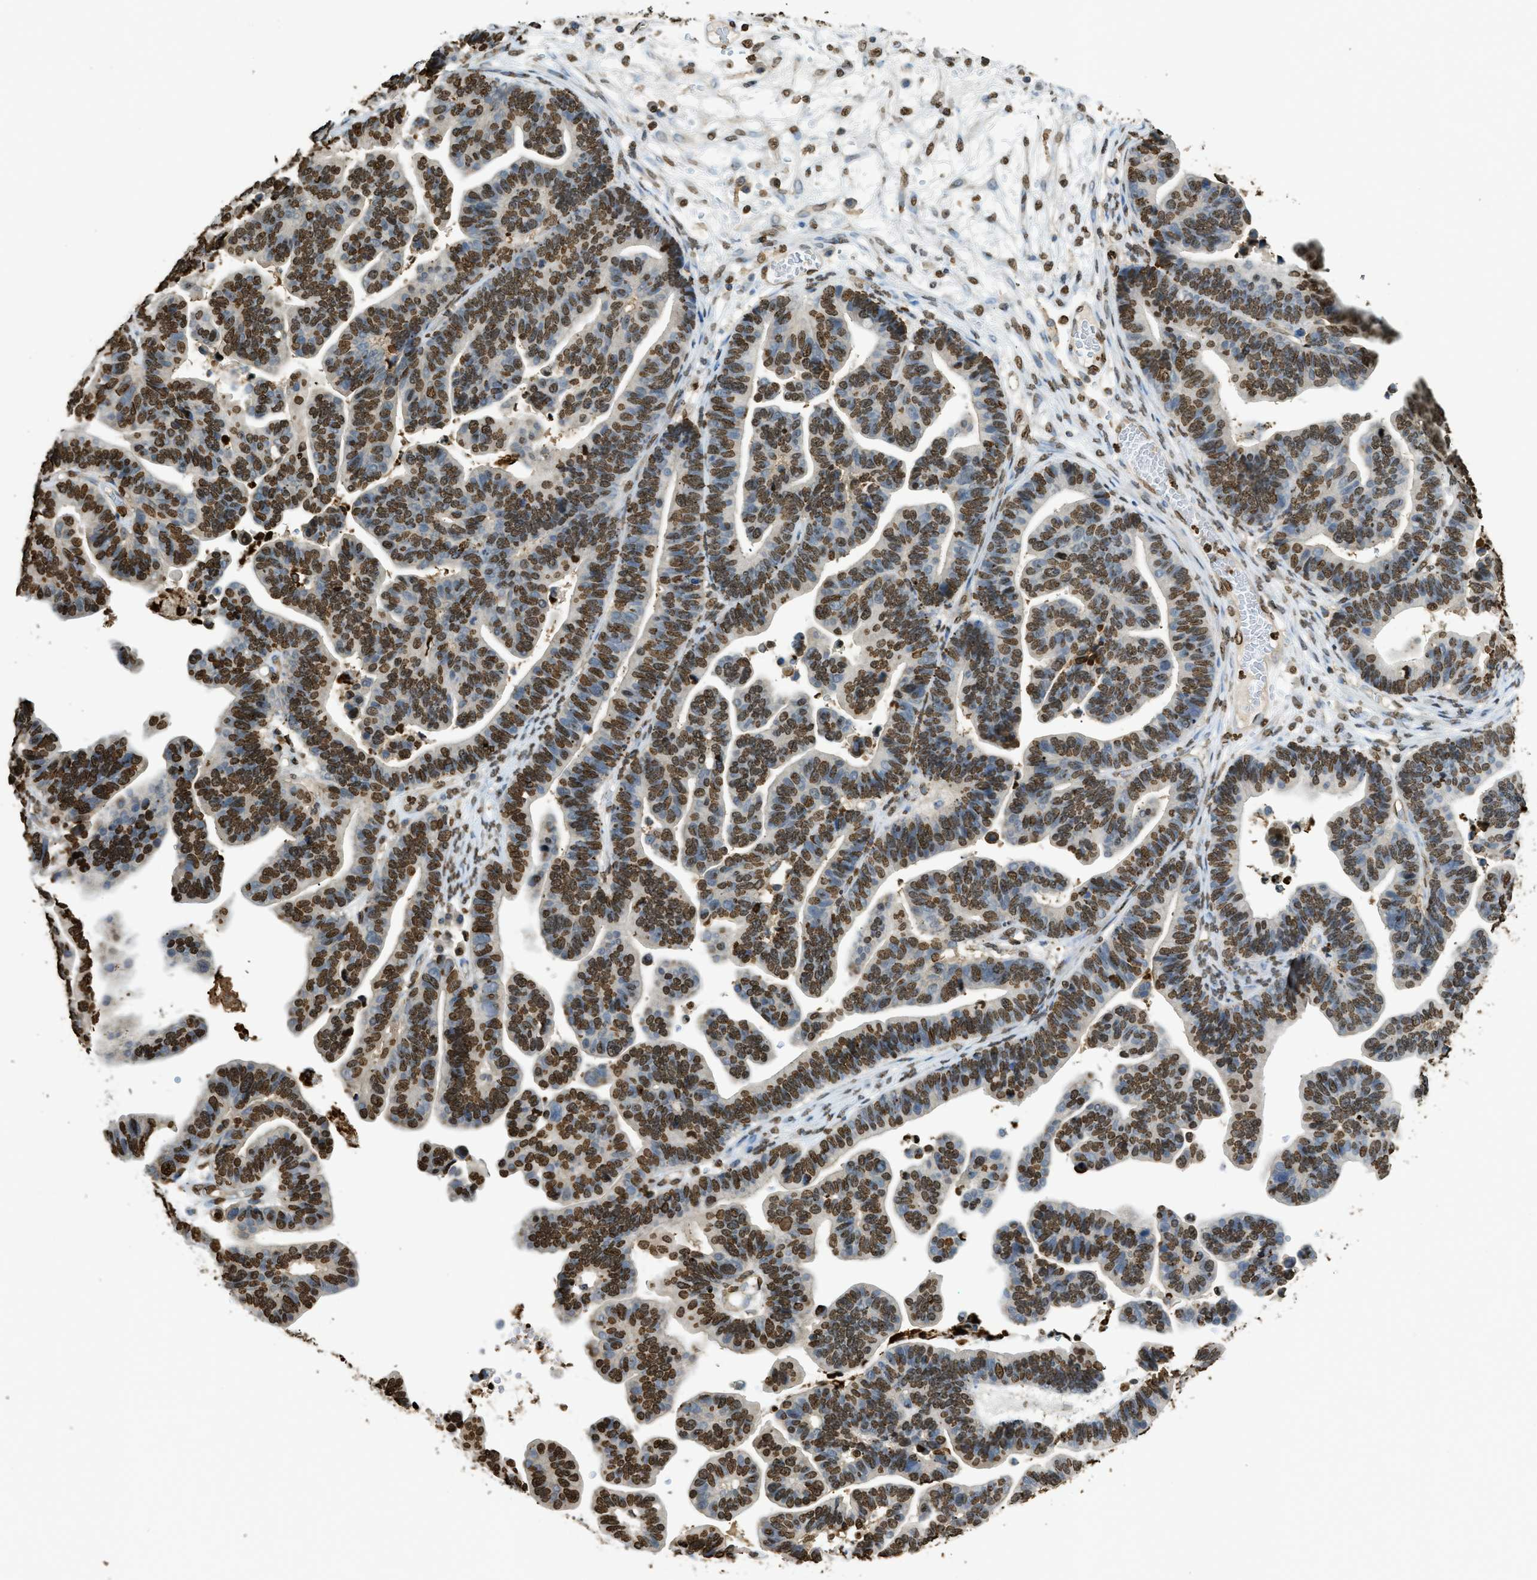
{"staining": {"intensity": "strong", "quantity": "25%-75%", "location": "nuclear"}, "tissue": "ovarian cancer", "cell_type": "Tumor cells", "image_type": "cancer", "snomed": [{"axis": "morphology", "description": "Cystadenocarcinoma, serous, NOS"}, {"axis": "topography", "description": "Ovary"}], "caption": "The histopathology image displays a brown stain indicating the presence of a protein in the nuclear of tumor cells in ovarian cancer (serous cystadenocarcinoma).", "gene": "NR5A2", "patient": {"sex": "female", "age": 56}}